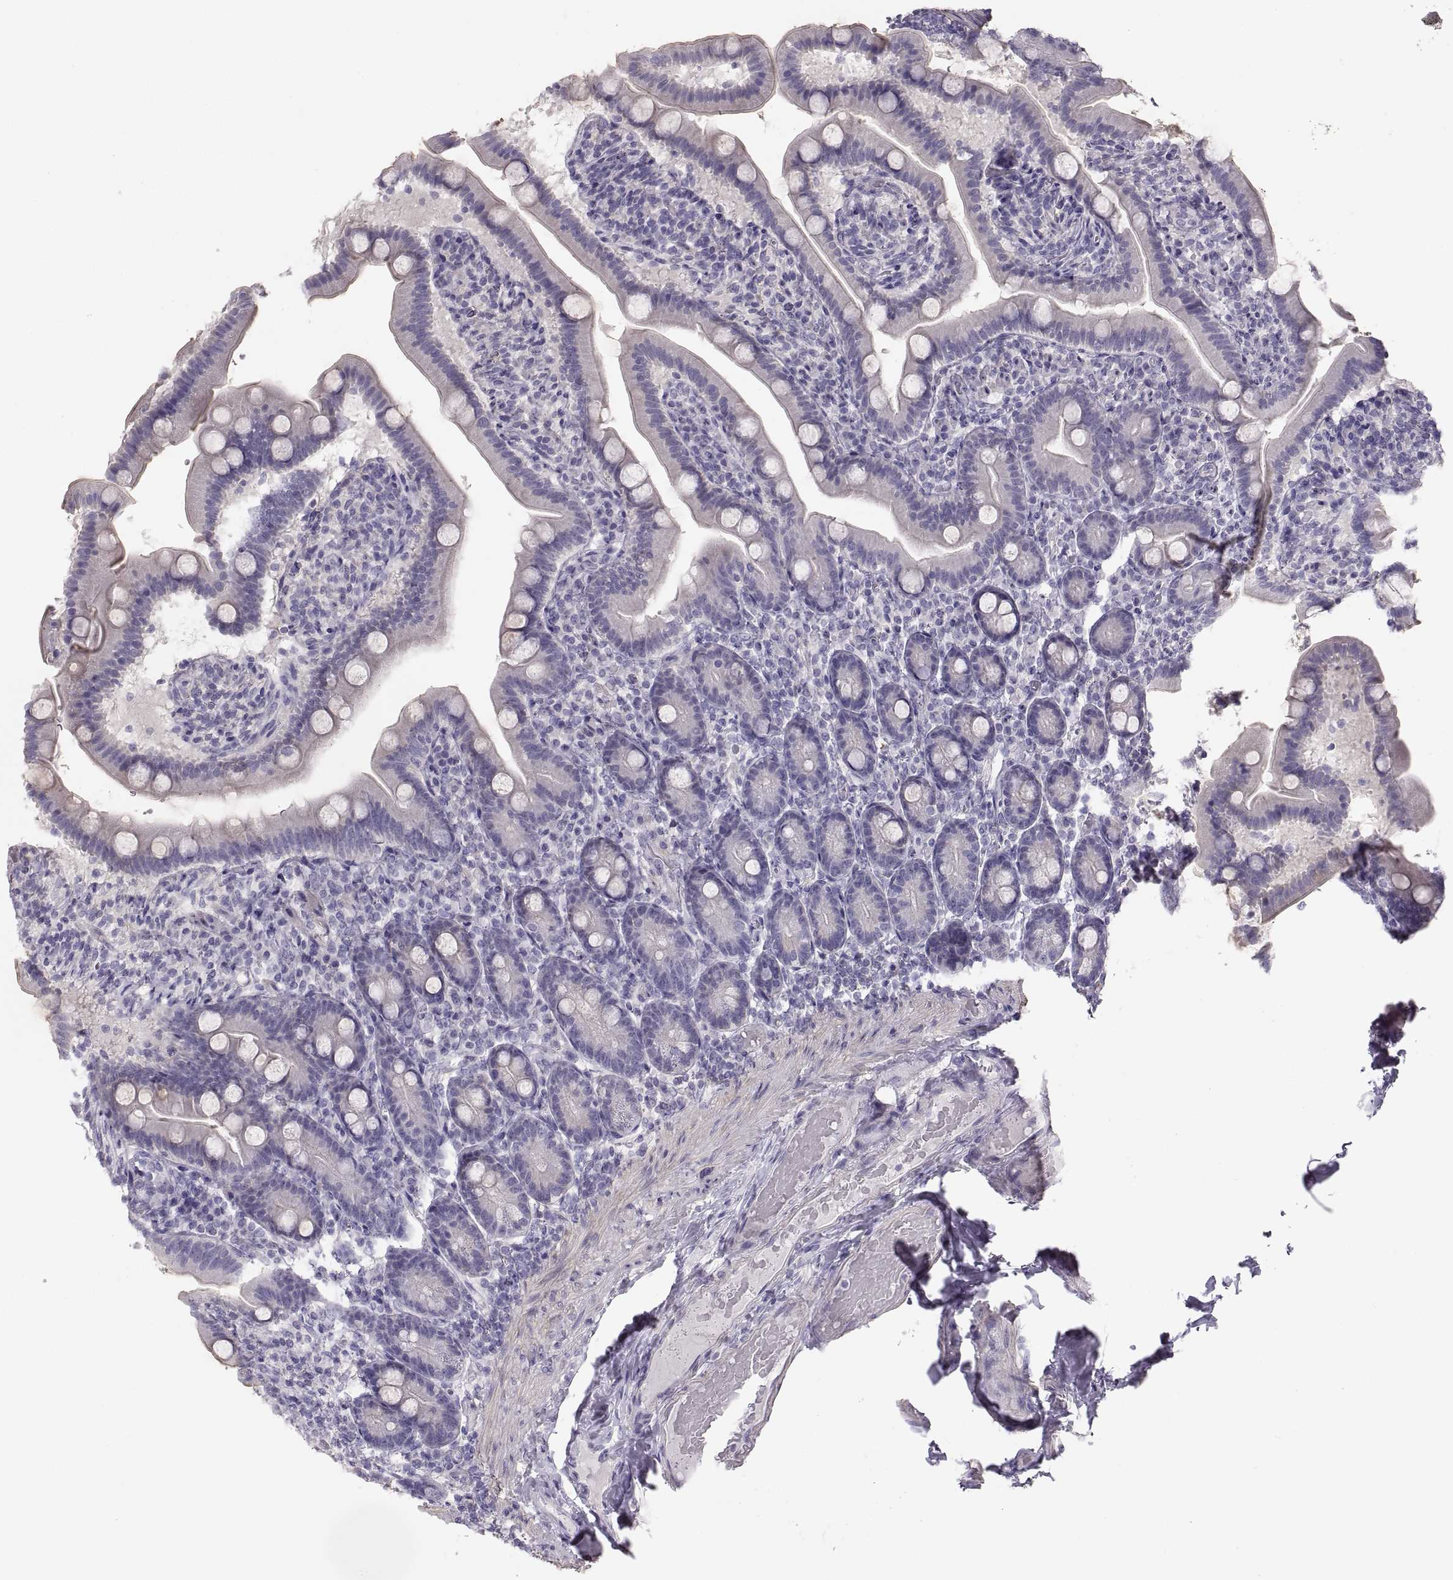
{"staining": {"intensity": "negative", "quantity": "none", "location": "none"}, "tissue": "small intestine", "cell_type": "Glandular cells", "image_type": "normal", "snomed": [{"axis": "morphology", "description": "Normal tissue, NOS"}, {"axis": "topography", "description": "Small intestine"}], "caption": "Immunohistochemistry of unremarkable small intestine demonstrates no expression in glandular cells. Nuclei are stained in blue.", "gene": "COL9A3", "patient": {"sex": "male", "age": 66}}